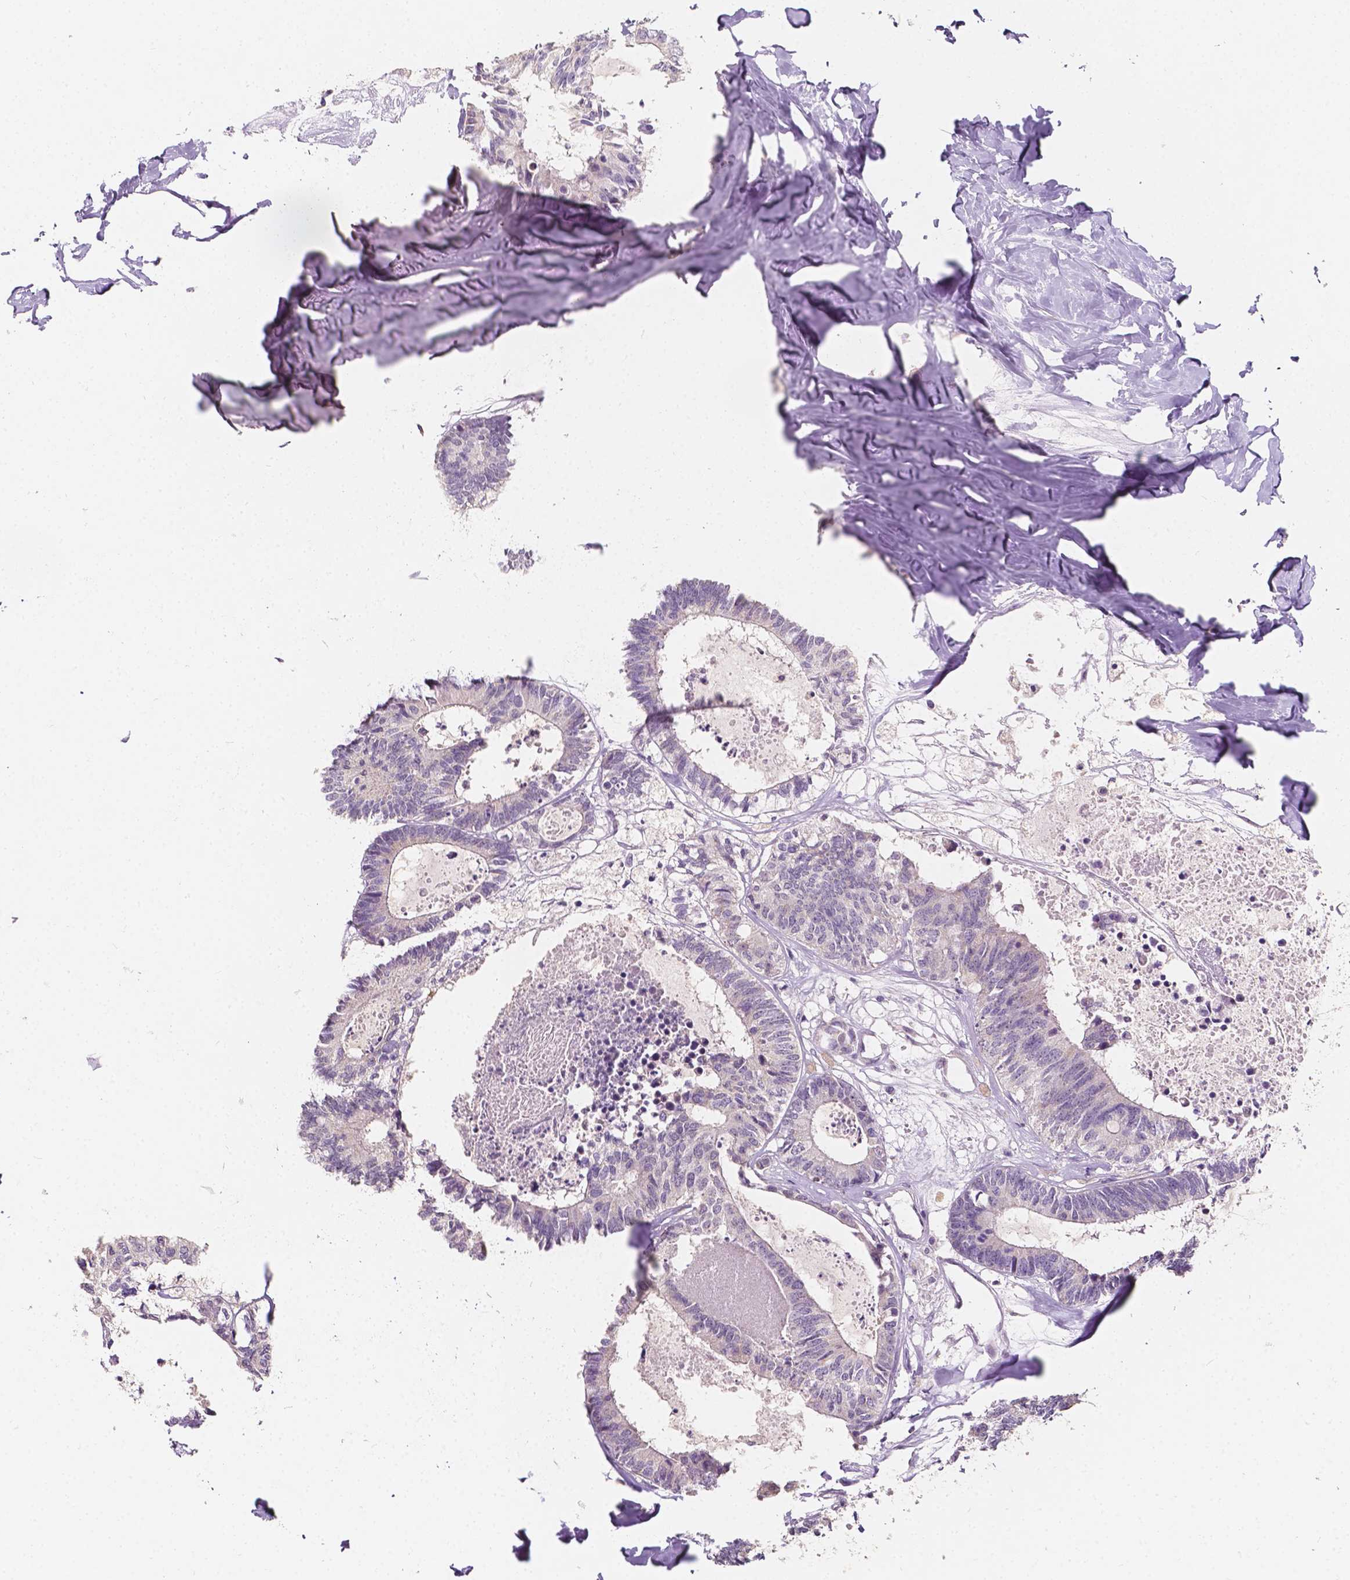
{"staining": {"intensity": "weak", "quantity": "<25%", "location": "nuclear"}, "tissue": "colorectal cancer", "cell_type": "Tumor cells", "image_type": "cancer", "snomed": [{"axis": "morphology", "description": "Adenocarcinoma, NOS"}, {"axis": "topography", "description": "Colon"}, {"axis": "topography", "description": "Rectum"}], "caption": "IHC image of human adenocarcinoma (colorectal) stained for a protein (brown), which exhibits no positivity in tumor cells. (DAB immunohistochemistry (IHC) visualized using brightfield microscopy, high magnification).", "gene": "SIRT2", "patient": {"sex": "male", "age": 57}}